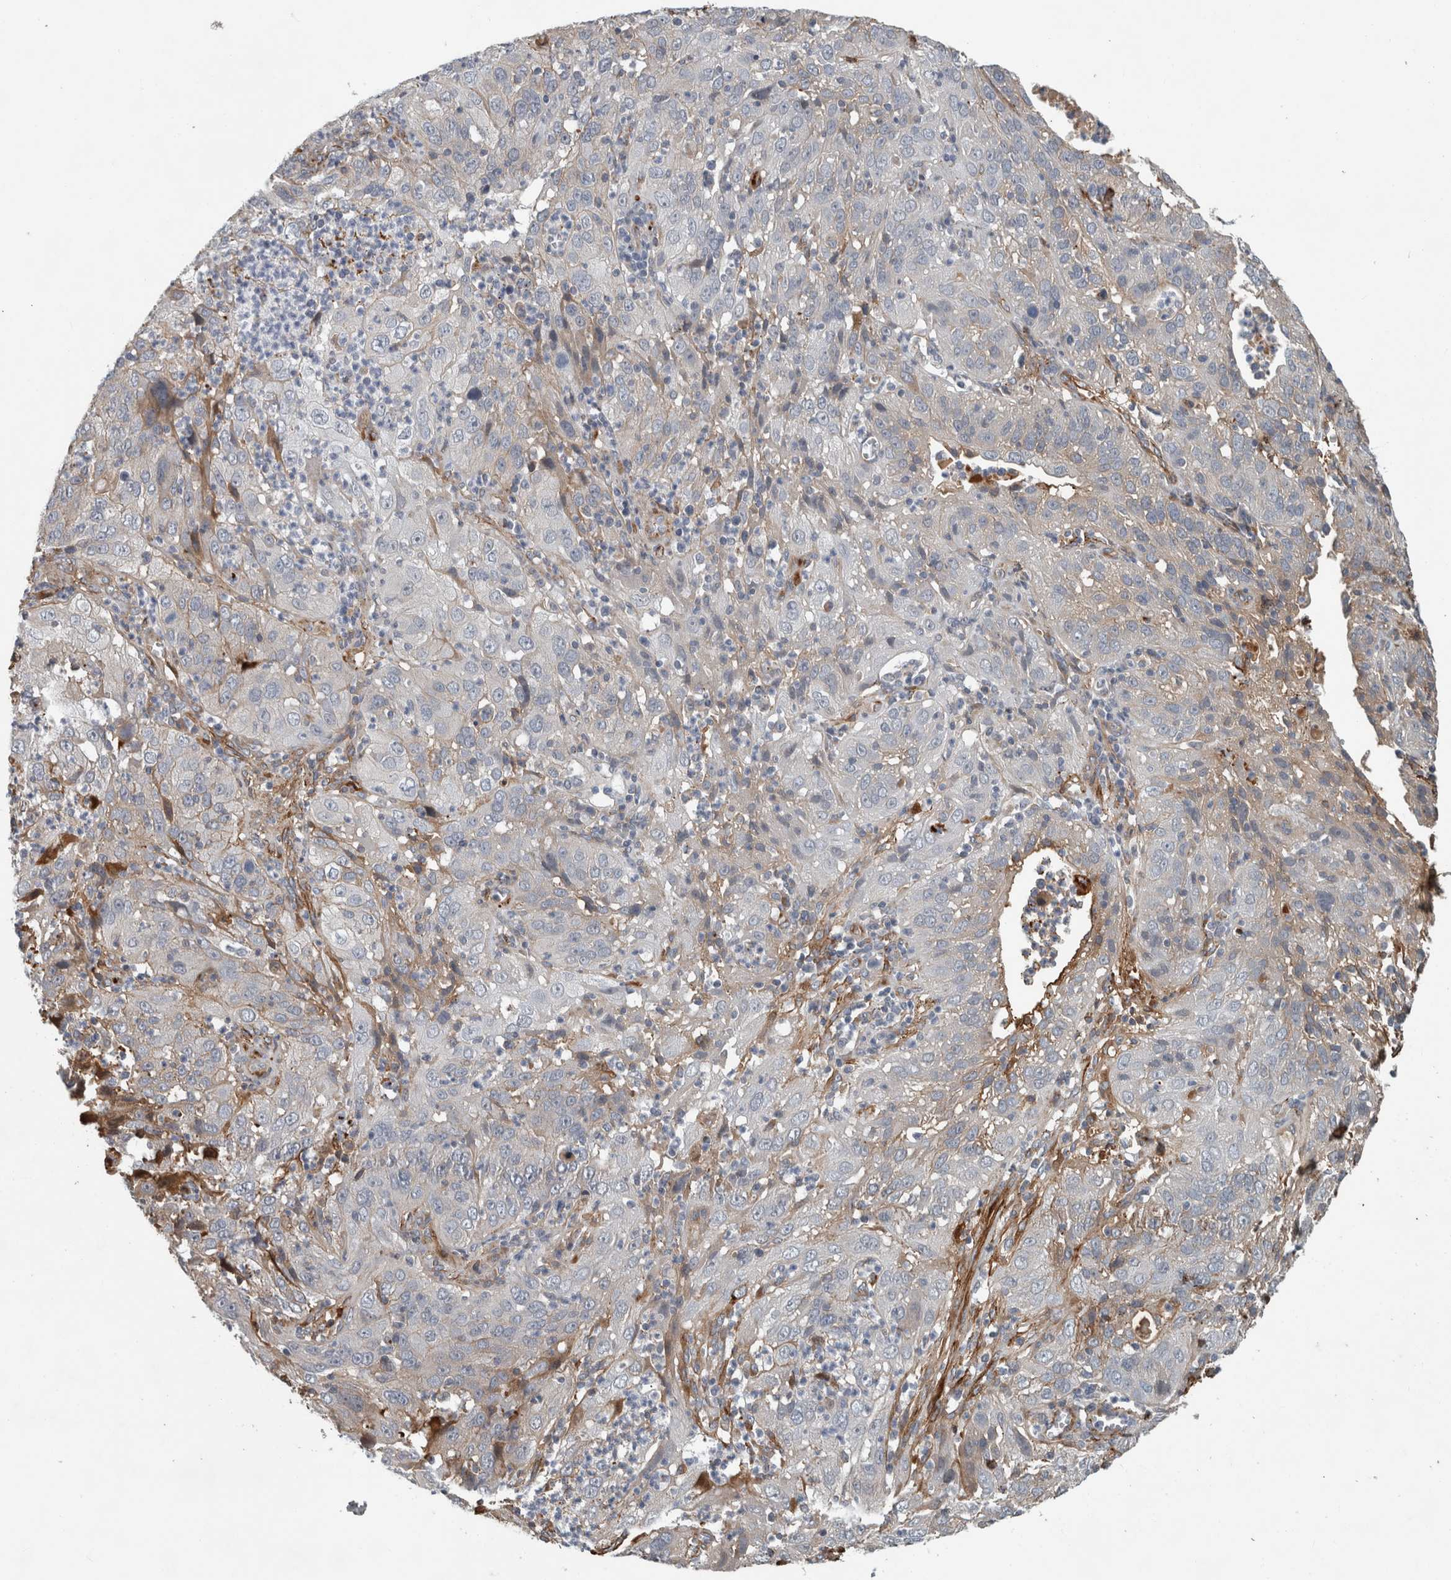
{"staining": {"intensity": "negative", "quantity": "none", "location": "none"}, "tissue": "cervical cancer", "cell_type": "Tumor cells", "image_type": "cancer", "snomed": [{"axis": "morphology", "description": "Squamous cell carcinoma, NOS"}, {"axis": "topography", "description": "Cervix"}], "caption": "Cervical cancer was stained to show a protein in brown. There is no significant positivity in tumor cells.", "gene": "FN1", "patient": {"sex": "female", "age": 32}}